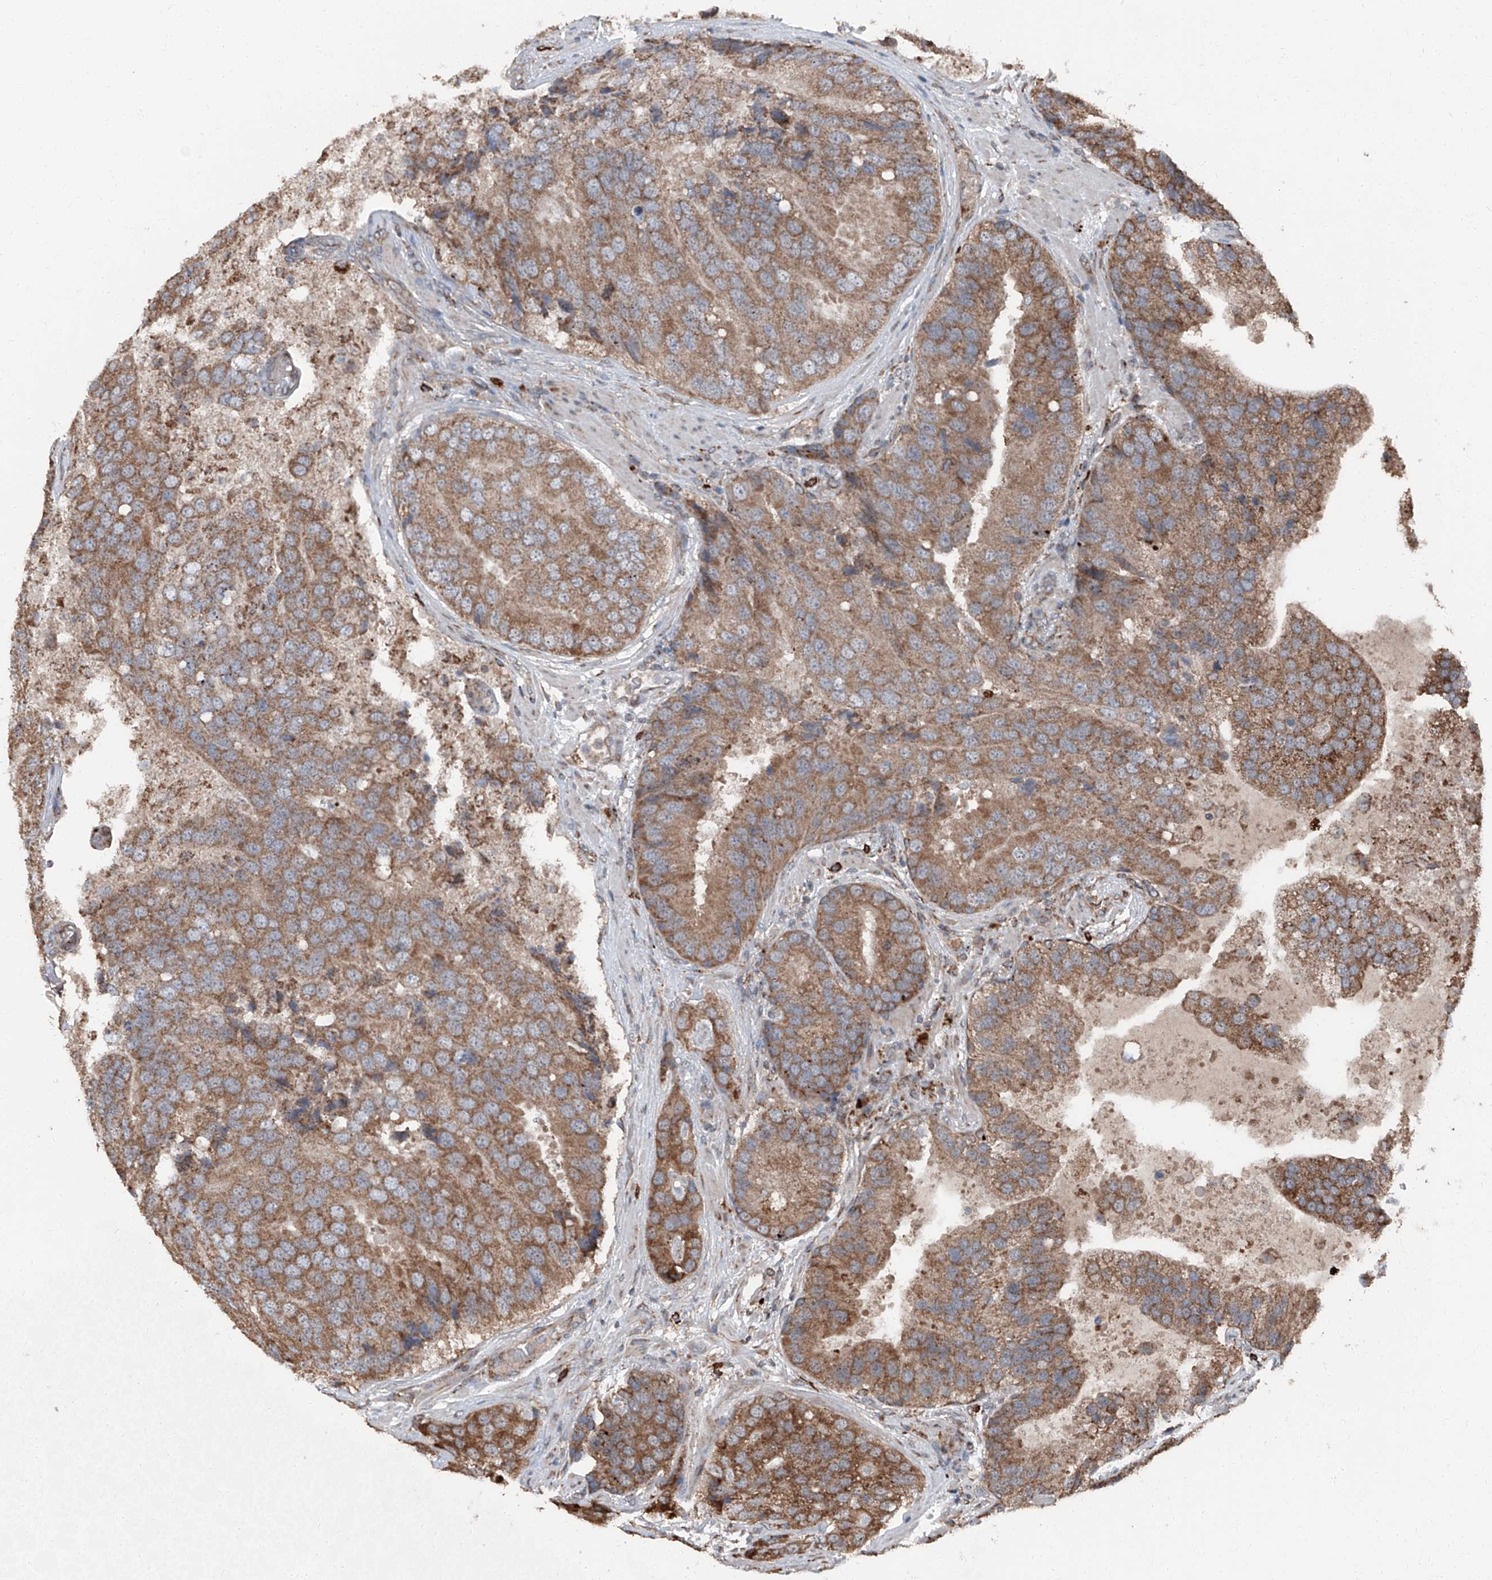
{"staining": {"intensity": "moderate", "quantity": ">75%", "location": "cytoplasmic/membranous"}, "tissue": "prostate cancer", "cell_type": "Tumor cells", "image_type": "cancer", "snomed": [{"axis": "morphology", "description": "Adenocarcinoma, High grade"}, {"axis": "topography", "description": "Prostate"}], "caption": "Immunohistochemical staining of human prostate cancer exhibits medium levels of moderate cytoplasmic/membranous protein staining in approximately >75% of tumor cells. Nuclei are stained in blue.", "gene": "LIMK1", "patient": {"sex": "male", "age": 70}}